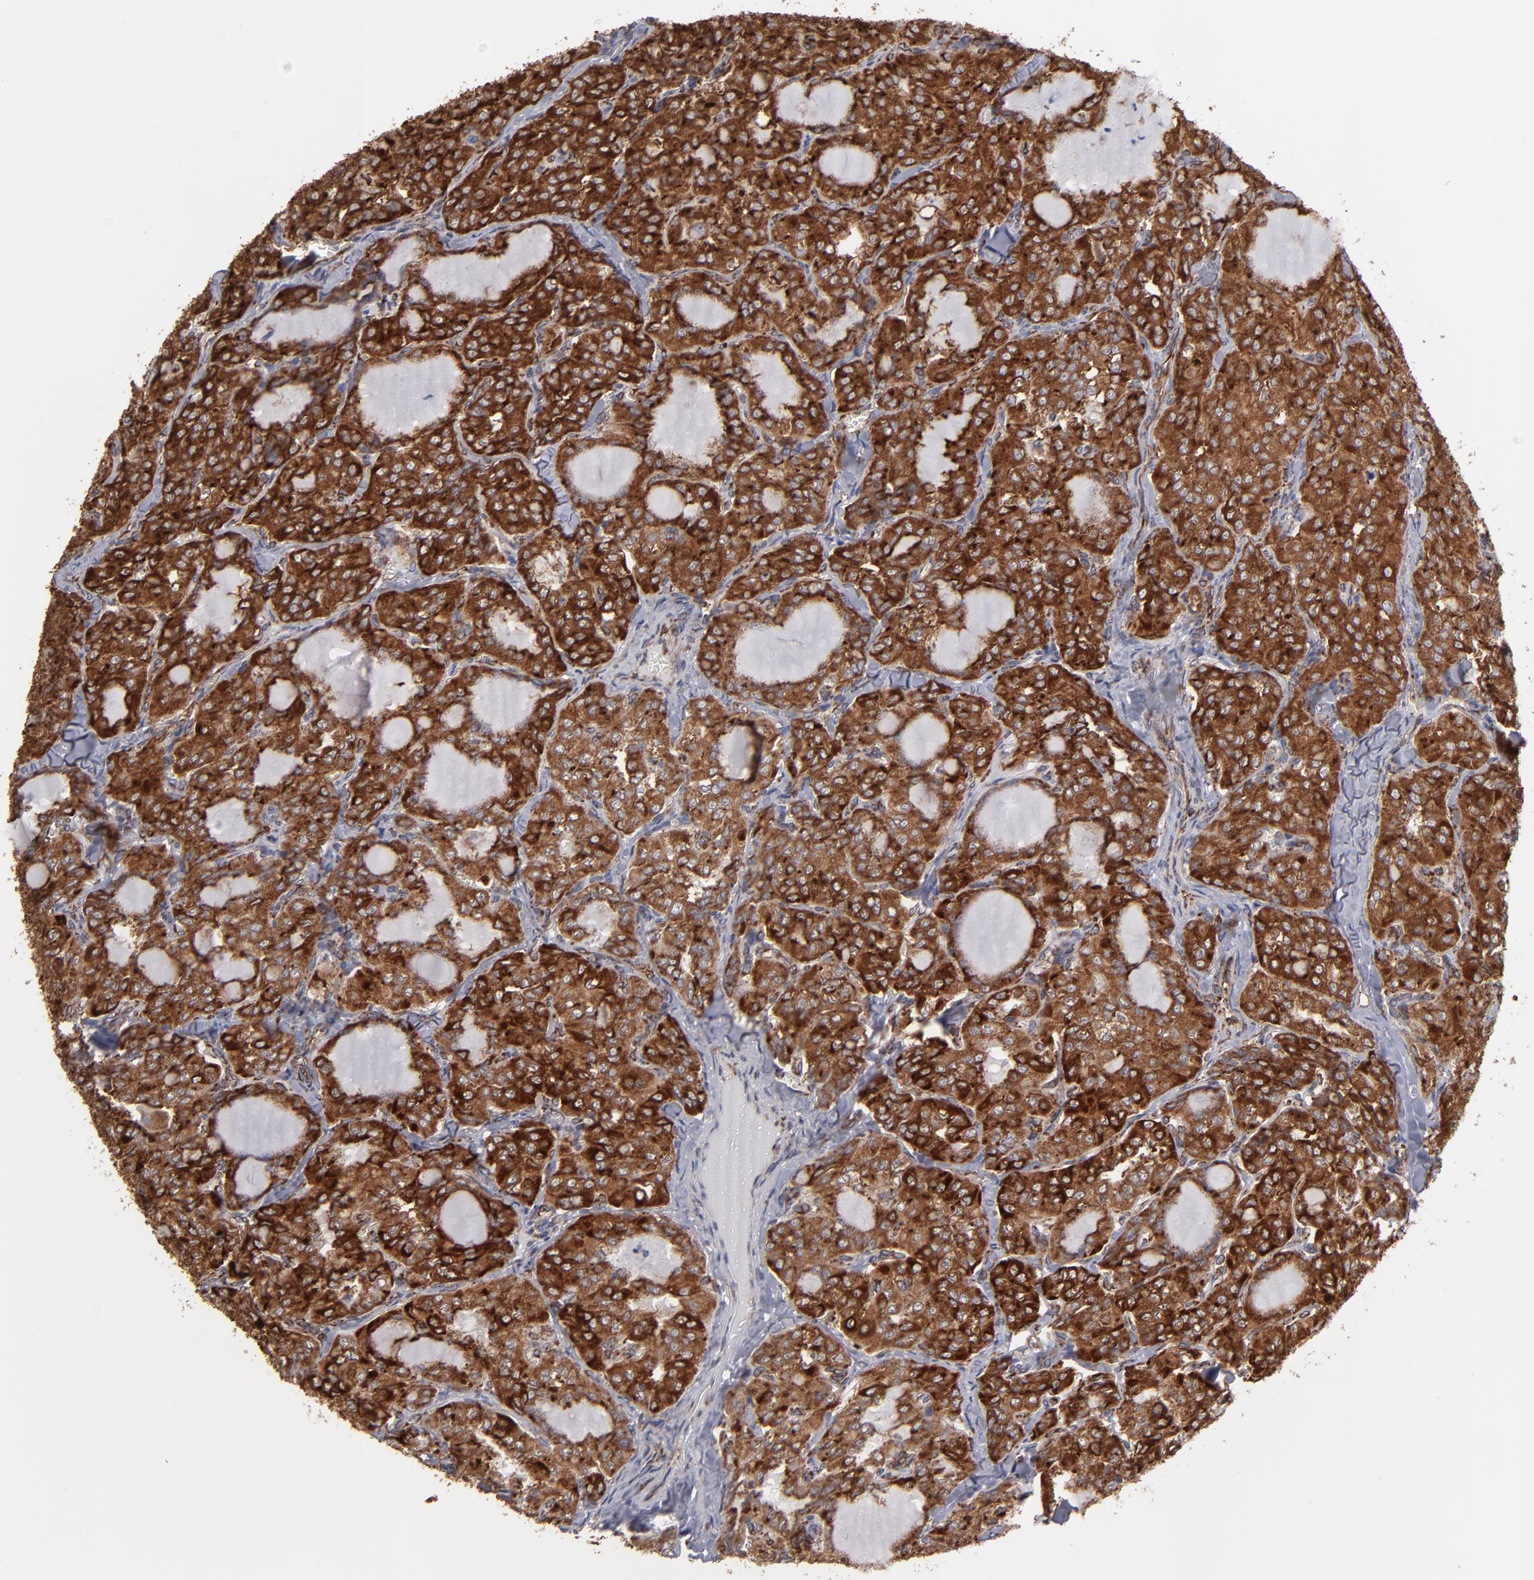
{"staining": {"intensity": "strong", "quantity": ">75%", "location": "cytoplasmic/membranous"}, "tissue": "thyroid cancer", "cell_type": "Tumor cells", "image_type": "cancer", "snomed": [{"axis": "morphology", "description": "Papillary adenocarcinoma, NOS"}, {"axis": "topography", "description": "Thyroid gland"}], "caption": "A high amount of strong cytoplasmic/membranous staining is seen in approximately >75% of tumor cells in thyroid cancer tissue.", "gene": "KTN1", "patient": {"sex": "male", "age": 20}}